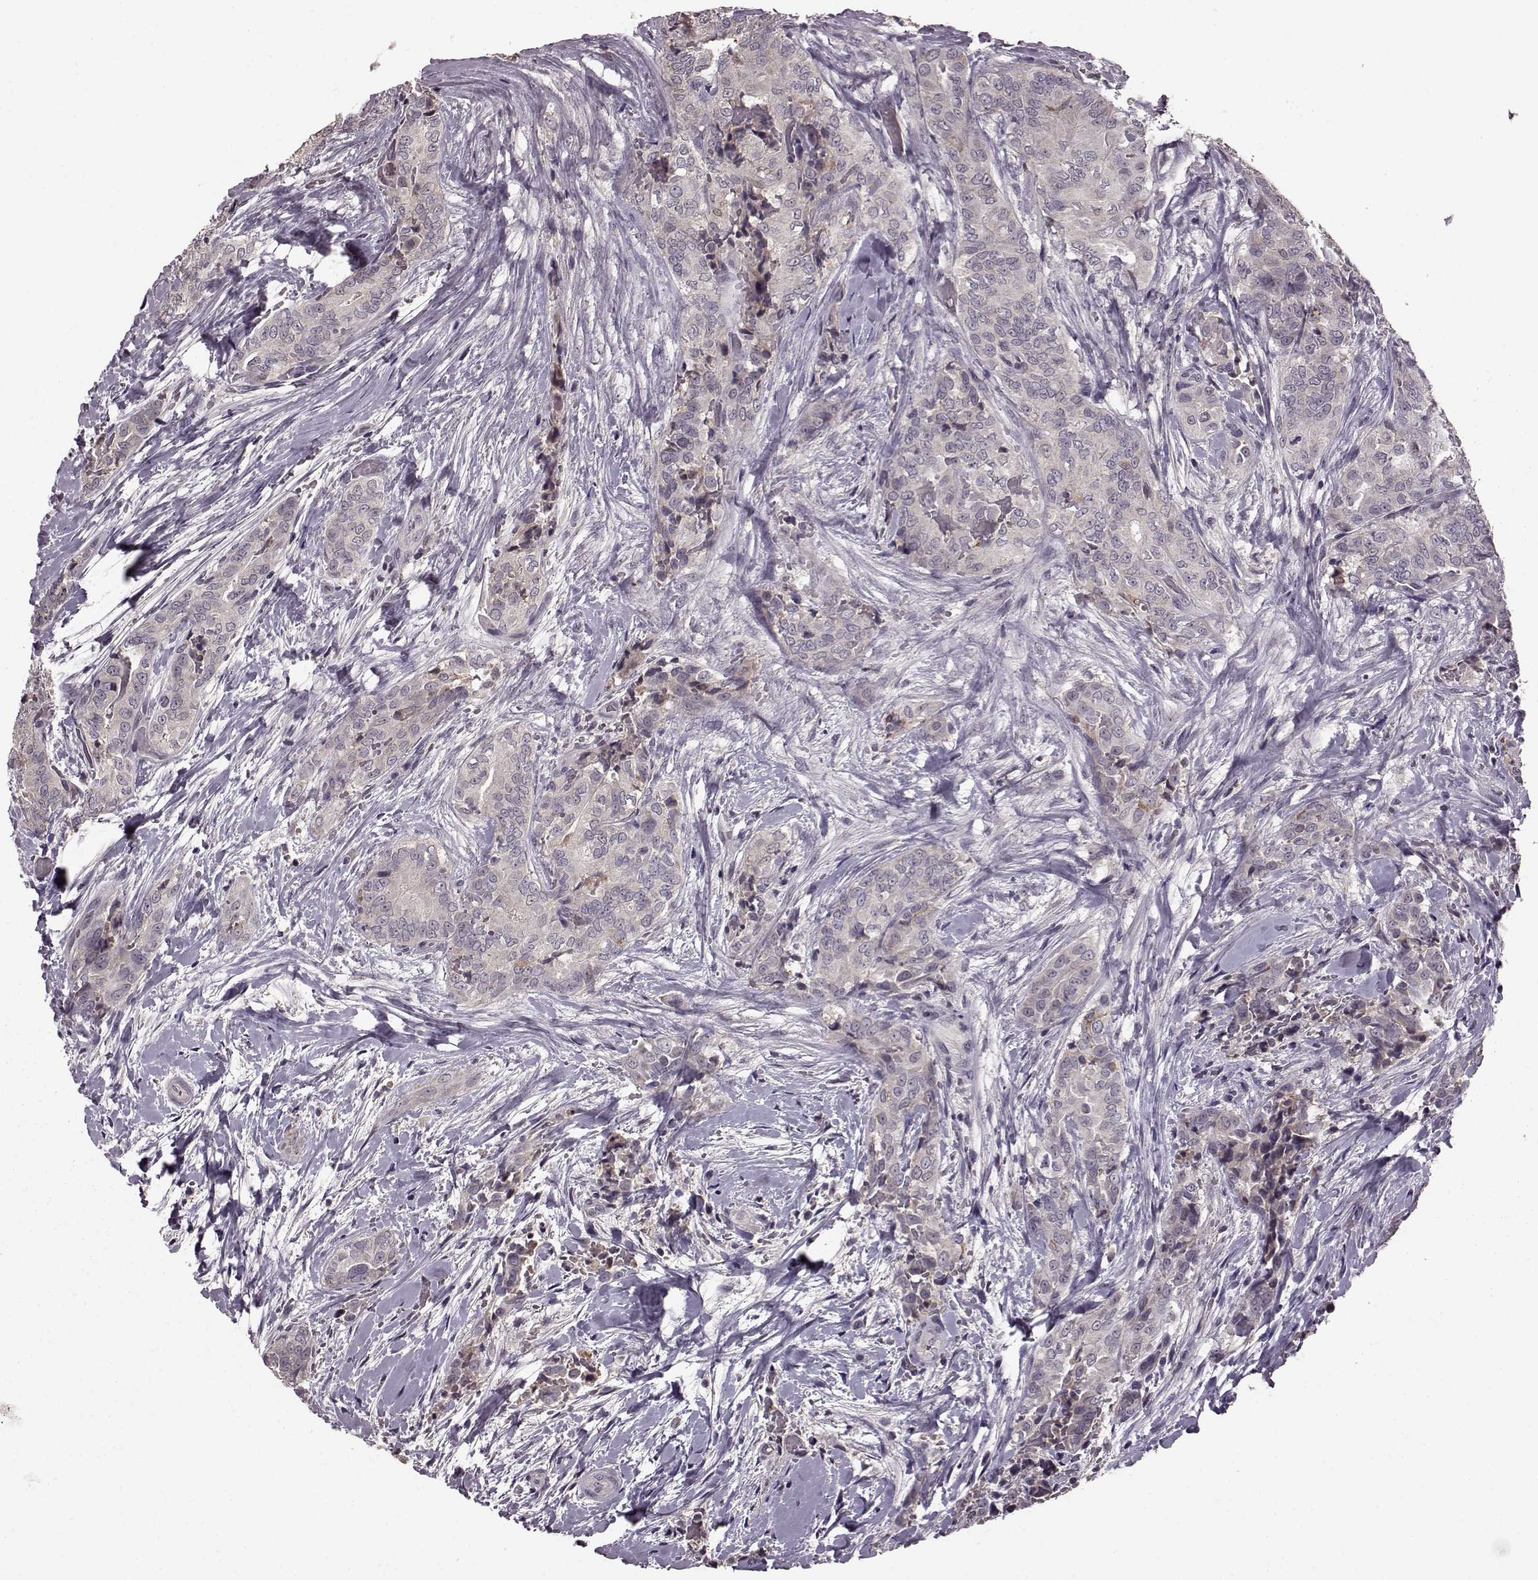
{"staining": {"intensity": "negative", "quantity": "none", "location": "none"}, "tissue": "thyroid cancer", "cell_type": "Tumor cells", "image_type": "cancer", "snomed": [{"axis": "morphology", "description": "Papillary adenocarcinoma, NOS"}, {"axis": "topography", "description": "Thyroid gland"}], "caption": "A histopathology image of thyroid cancer (papillary adenocarcinoma) stained for a protein displays no brown staining in tumor cells.", "gene": "NRL", "patient": {"sex": "male", "age": 61}}